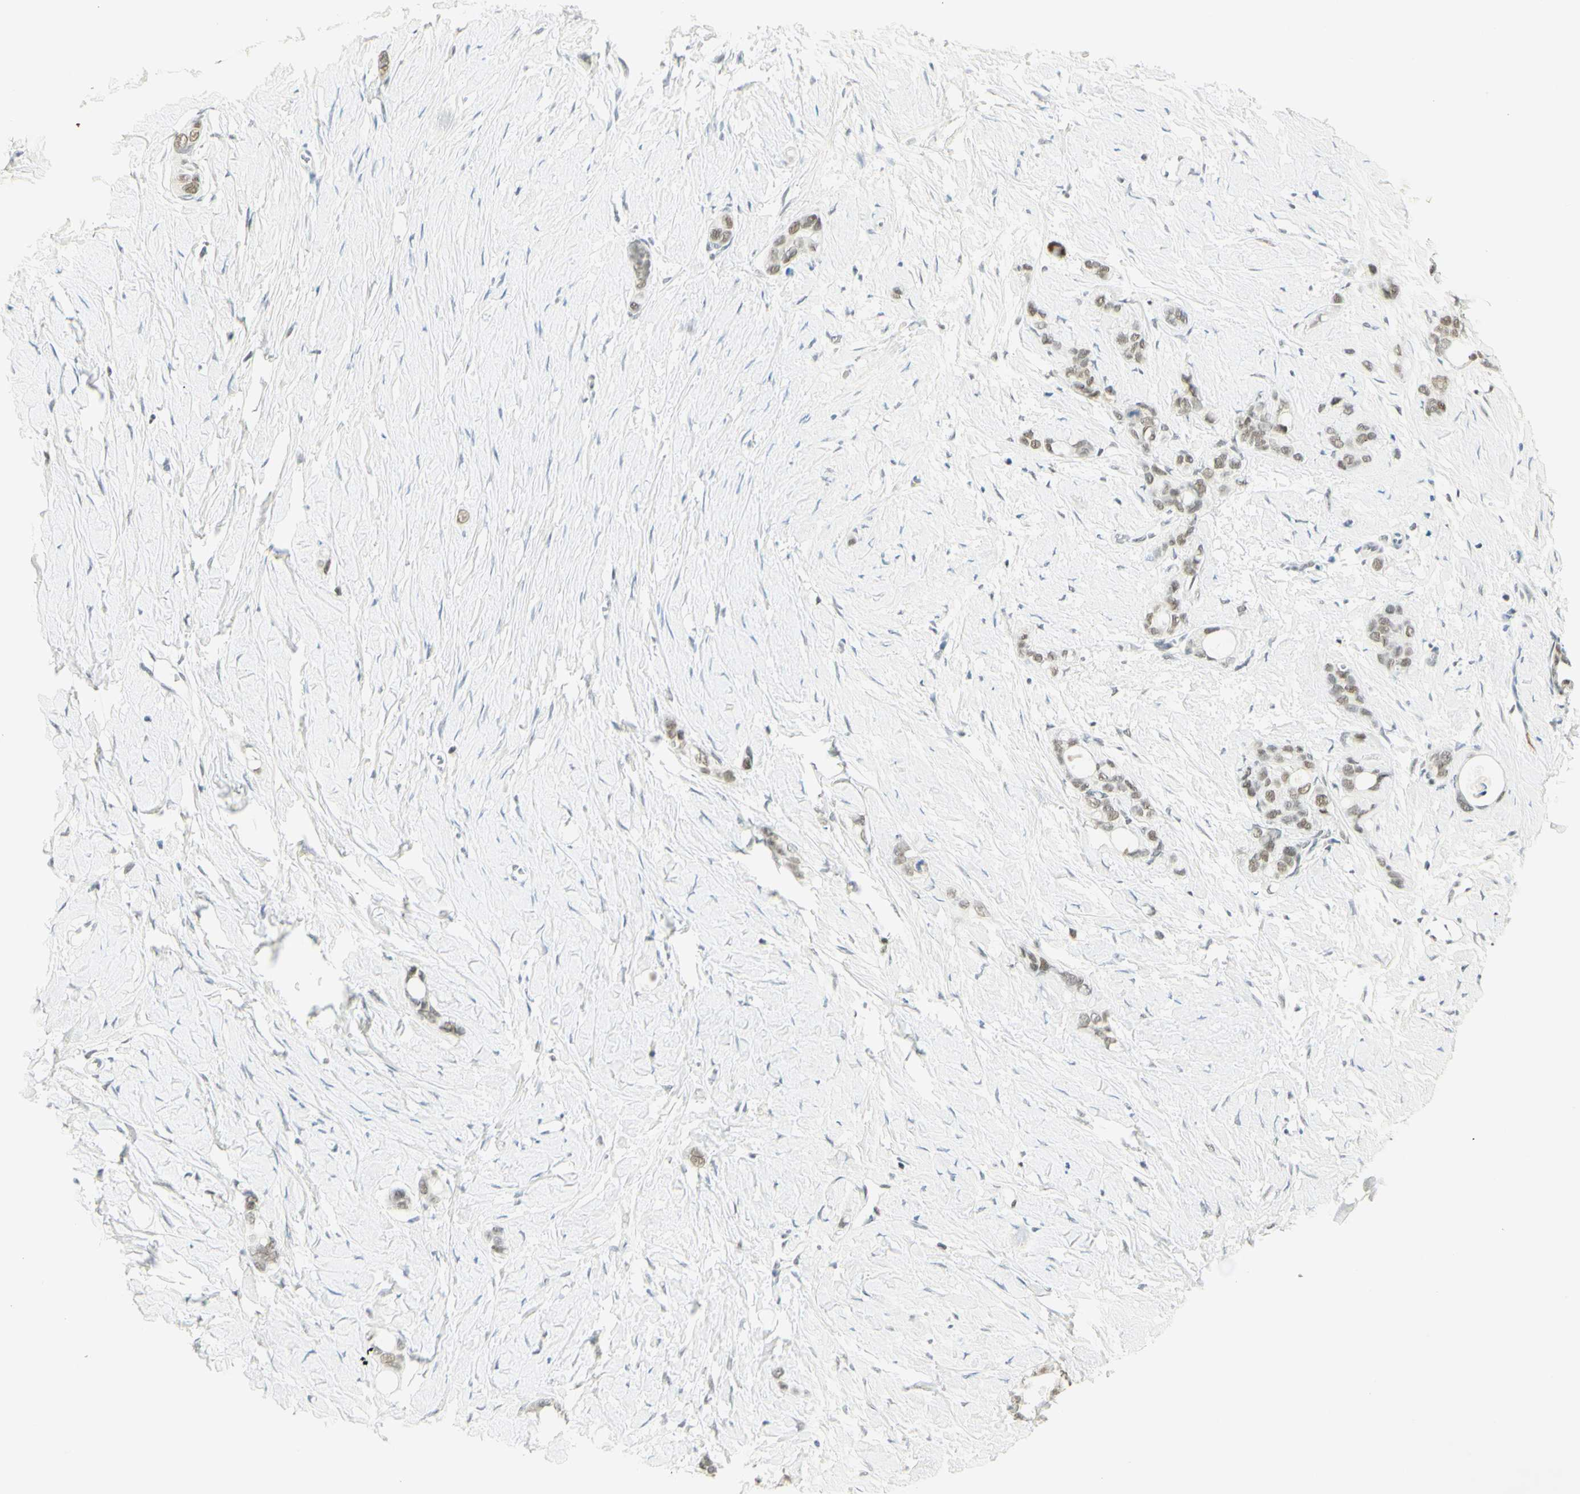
{"staining": {"intensity": "moderate", "quantity": ">75%", "location": "nuclear"}, "tissue": "stomach cancer", "cell_type": "Tumor cells", "image_type": "cancer", "snomed": [{"axis": "morphology", "description": "Adenocarcinoma, NOS"}, {"axis": "topography", "description": "Stomach"}], "caption": "Protein staining of stomach adenocarcinoma tissue demonstrates moderate nuclear staining in approximately >75% of tumor cells.", "gene": "PMS2", "patient": {"sex": "female", "age": 75}}